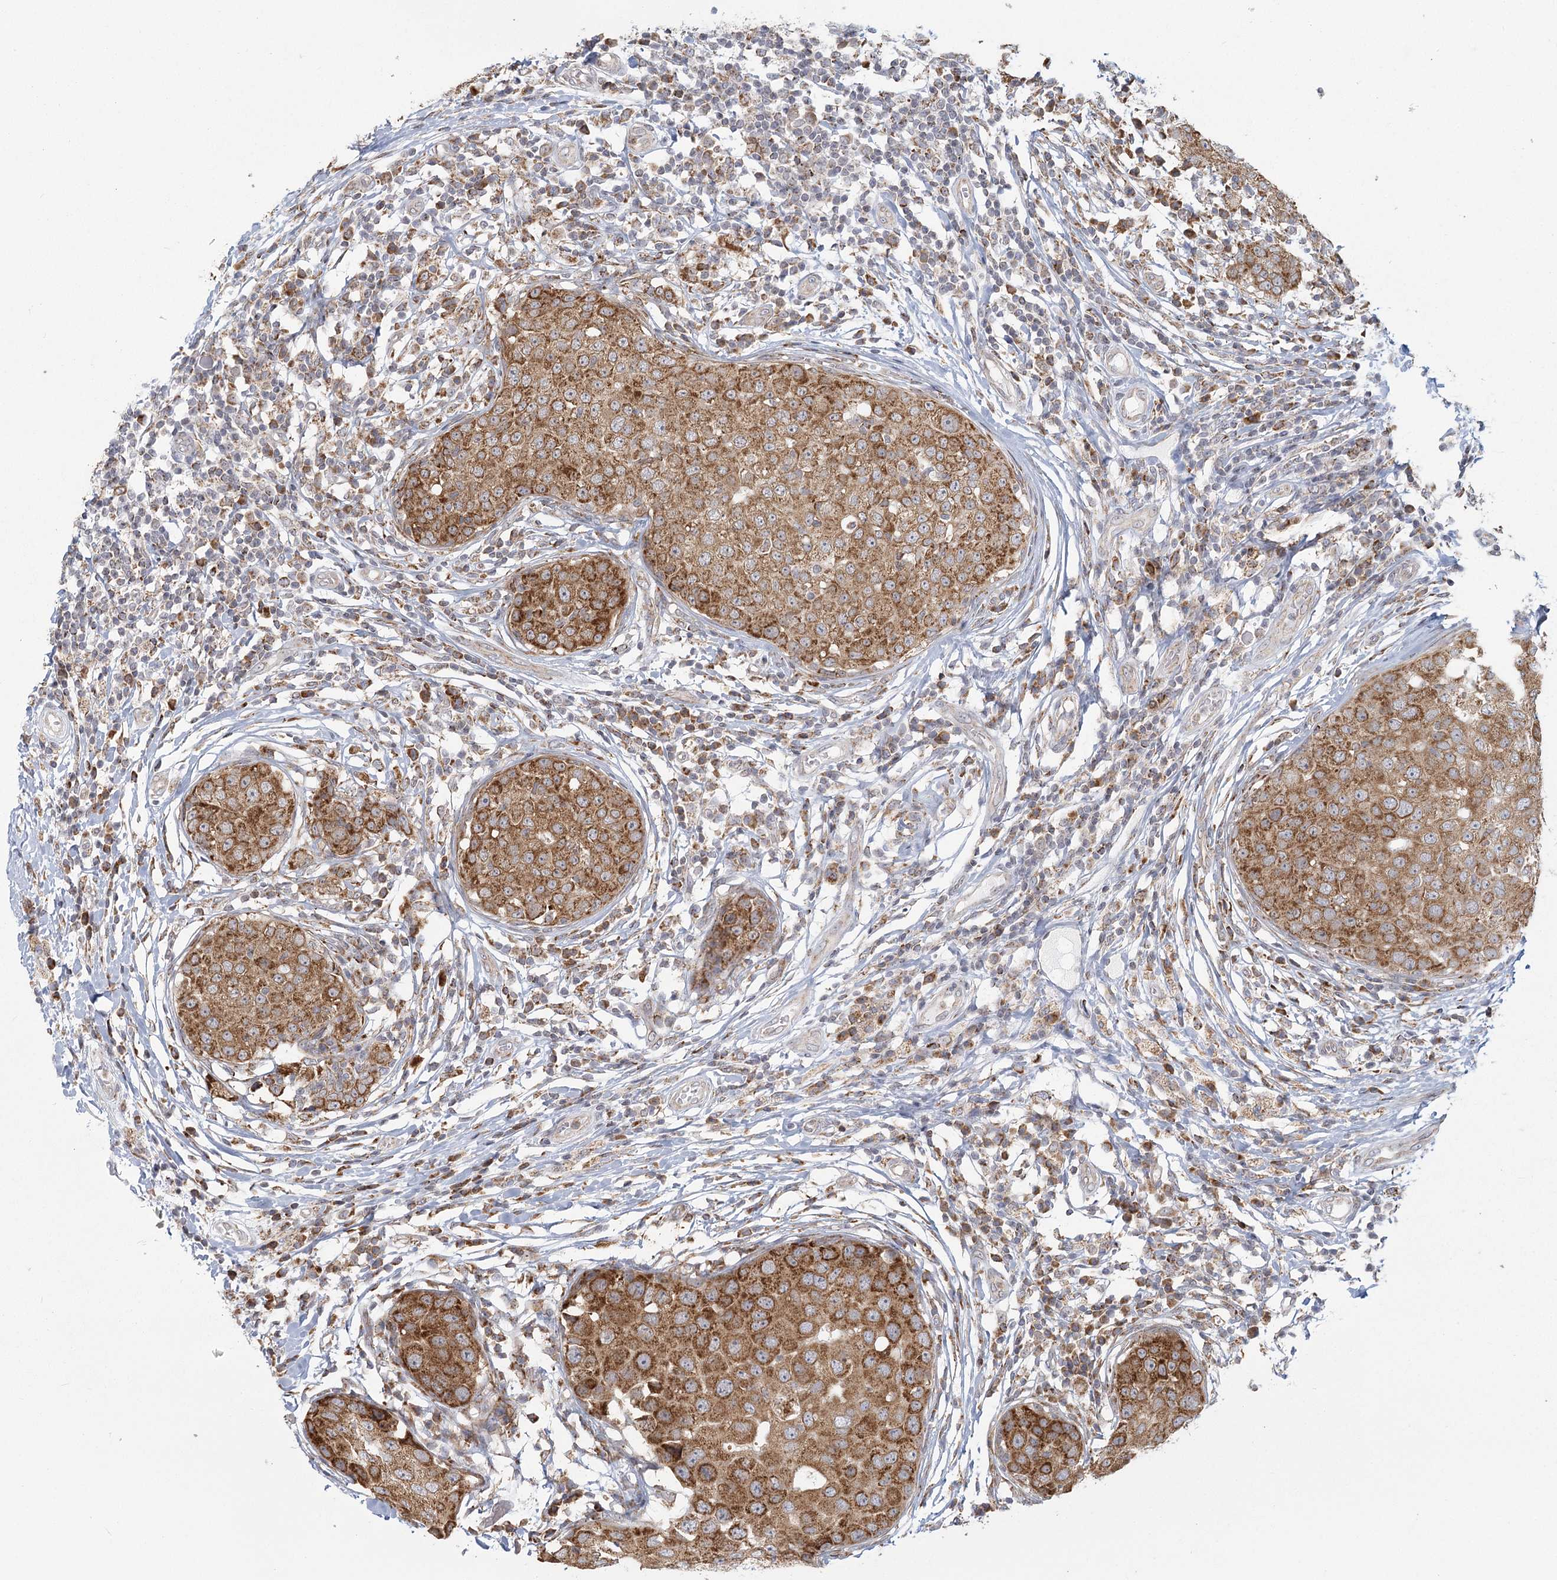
{"staining": {"intensity": "moderate", "quantity": ">75%", "location": "cytoplasmic/membranous"}, "tissue": "breast cancer", "cell_type": "Tumor cells", "image_type": "cancer", "snomed": [{"axis": "morphology", "description": "Duct carcinoma"}, {"axis": "topography", "description": "Breast"}], "caption": "Immunohistochemical staining of human breast cancer reveals medium levels of moderate cytoplasmic/membranous protein positivity in approximately >75% of tumor cells.", "gene": "LACTB", "patient": {"sex": "female", "age": 27}}